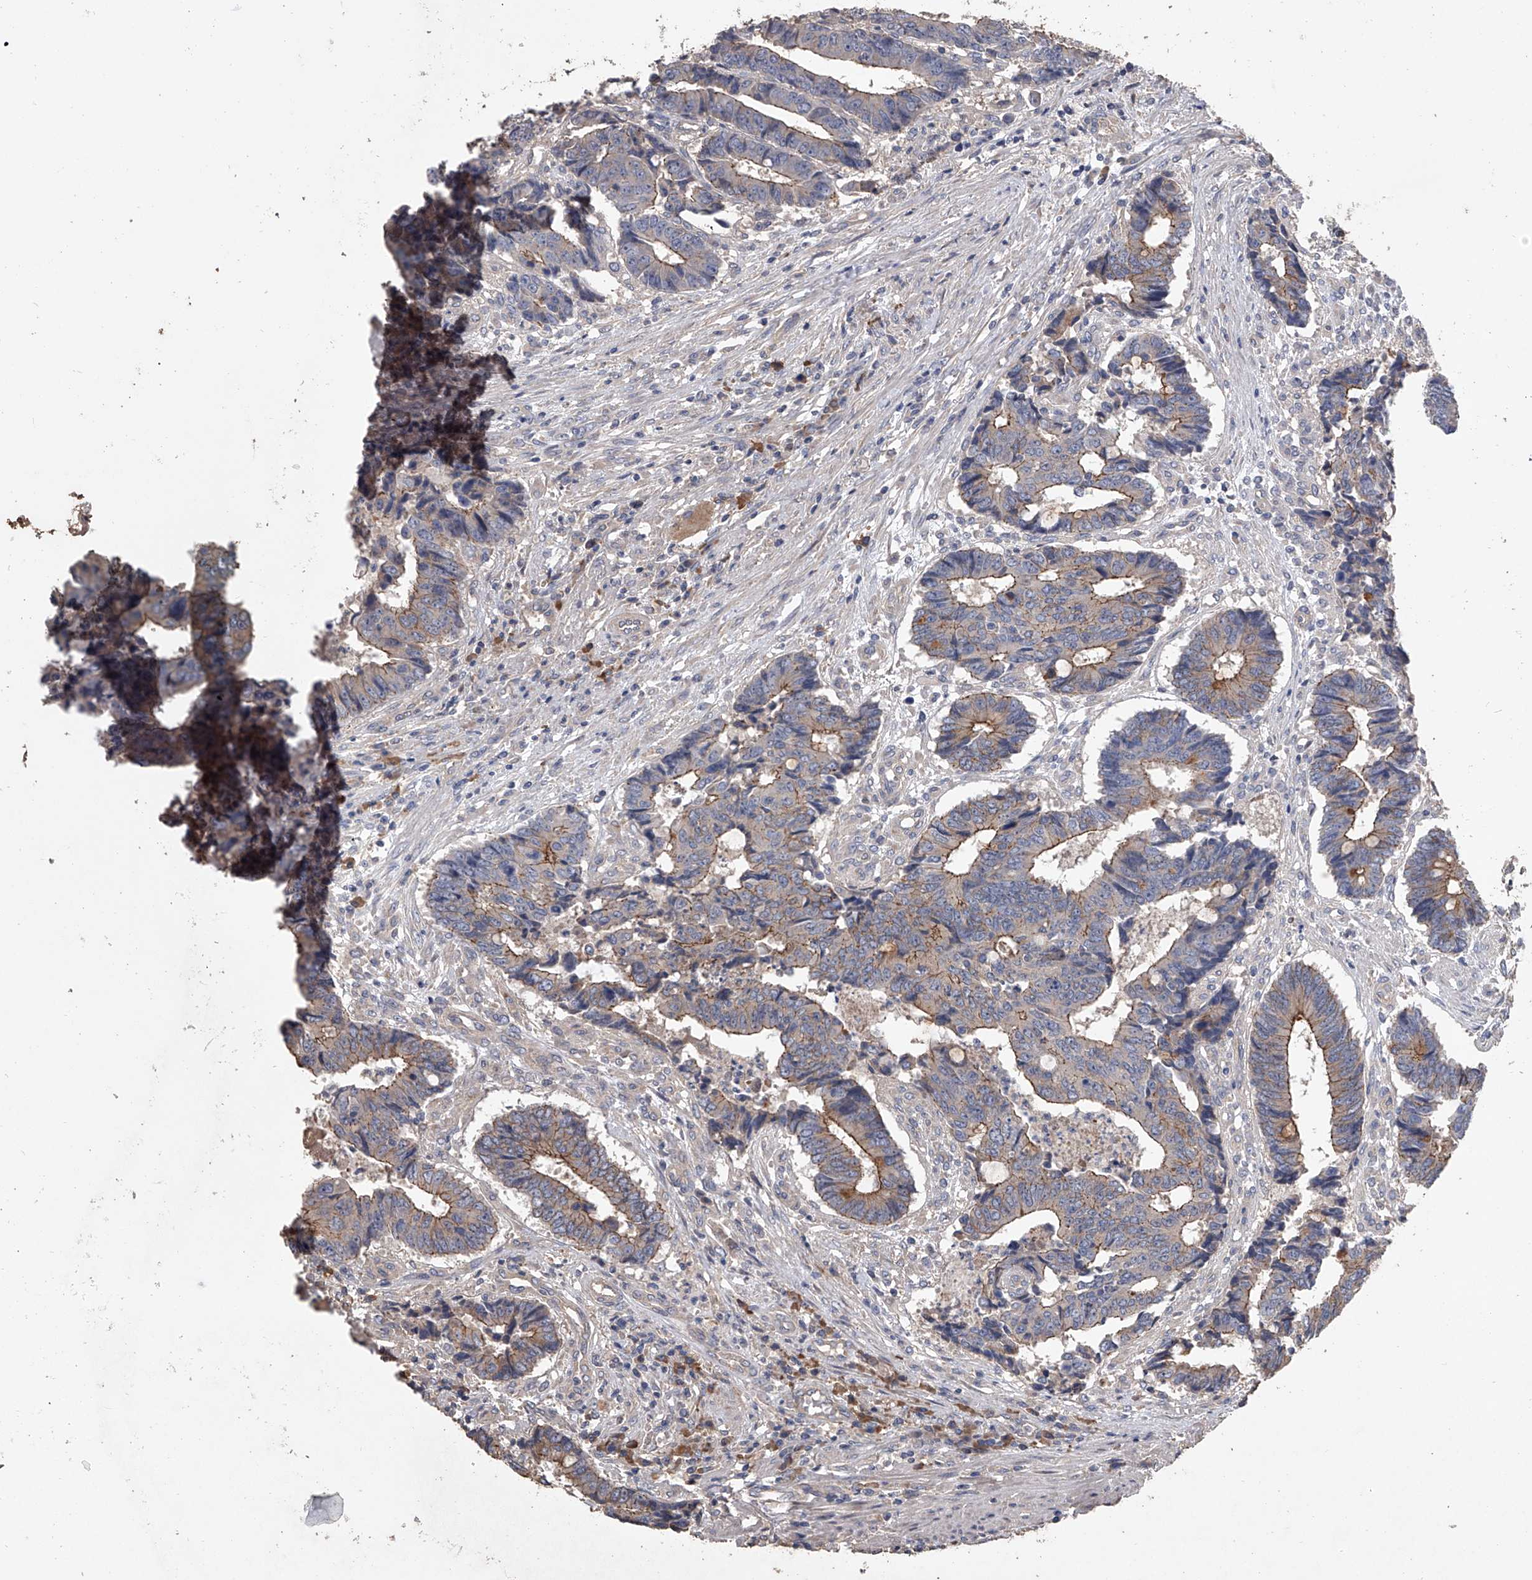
{"staining": {"intensity": "moderate", "quantity": "25%-75%", "location": "cytoplasmic/membranous"}, "tissue": "colorectal cancer", "cell_type": "Tumor cells", "image_type": "cancer", "snomed": [{"axis": "morphology", "description": "Adenocarcinoma, NOS"}, {"axis": "topography", "description": "Rectum"}], "caption": "Immunohistochemistry (DAB) staining of colorectal cancer reveals moderate cytoplasmic/membranous protein staining in approximately 25%-75% of tumor cells. (DAB IHC with brightfield microscopy, high magnification).", "gene": "ZNF343", "patient": {"sex": "male", "age": 84}}